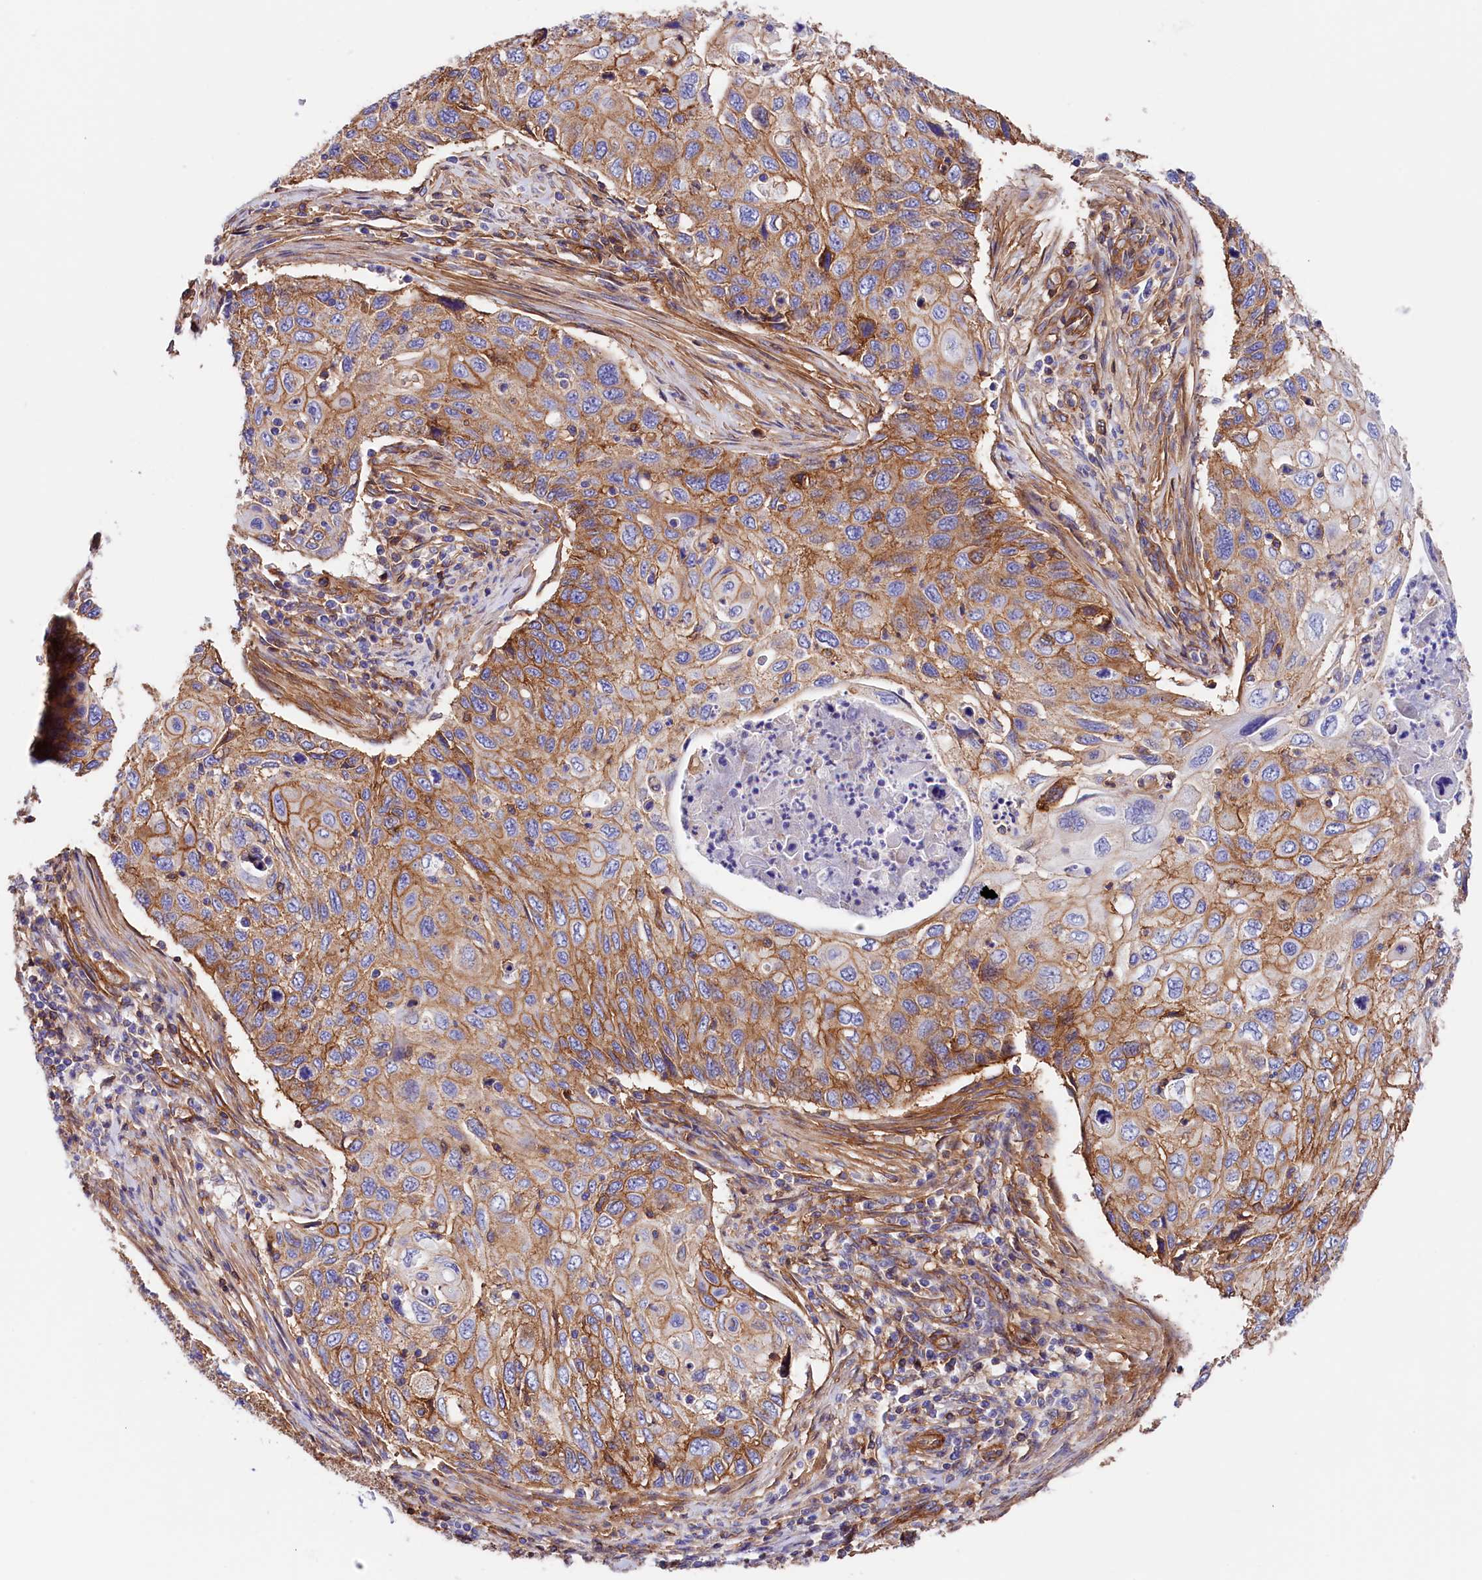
{"staining": {"intensity": "moderate", "quantity": ">75%", "location": "cytoplasmic/membranous"}, "tissue": "cervical cancer", "cell_type": "Tumor cells", "image_type": "cancer", "snomed": [{"axis": "morphology", "description": "Squamous cell carcinoma, NOS"}, {"axis": "topography", "description": "Cervix"}], "caption": "This photomicrograph displays cervical cancer stained with immunohistochemistry to label a protein in brown. The cytoplasmic/membranous of tumor cells show moderate positivity for the protein. Nuclei are counter-stained blue.", "gene": "ATP2B4", "patient": {"sex": "female", "age": 70}}